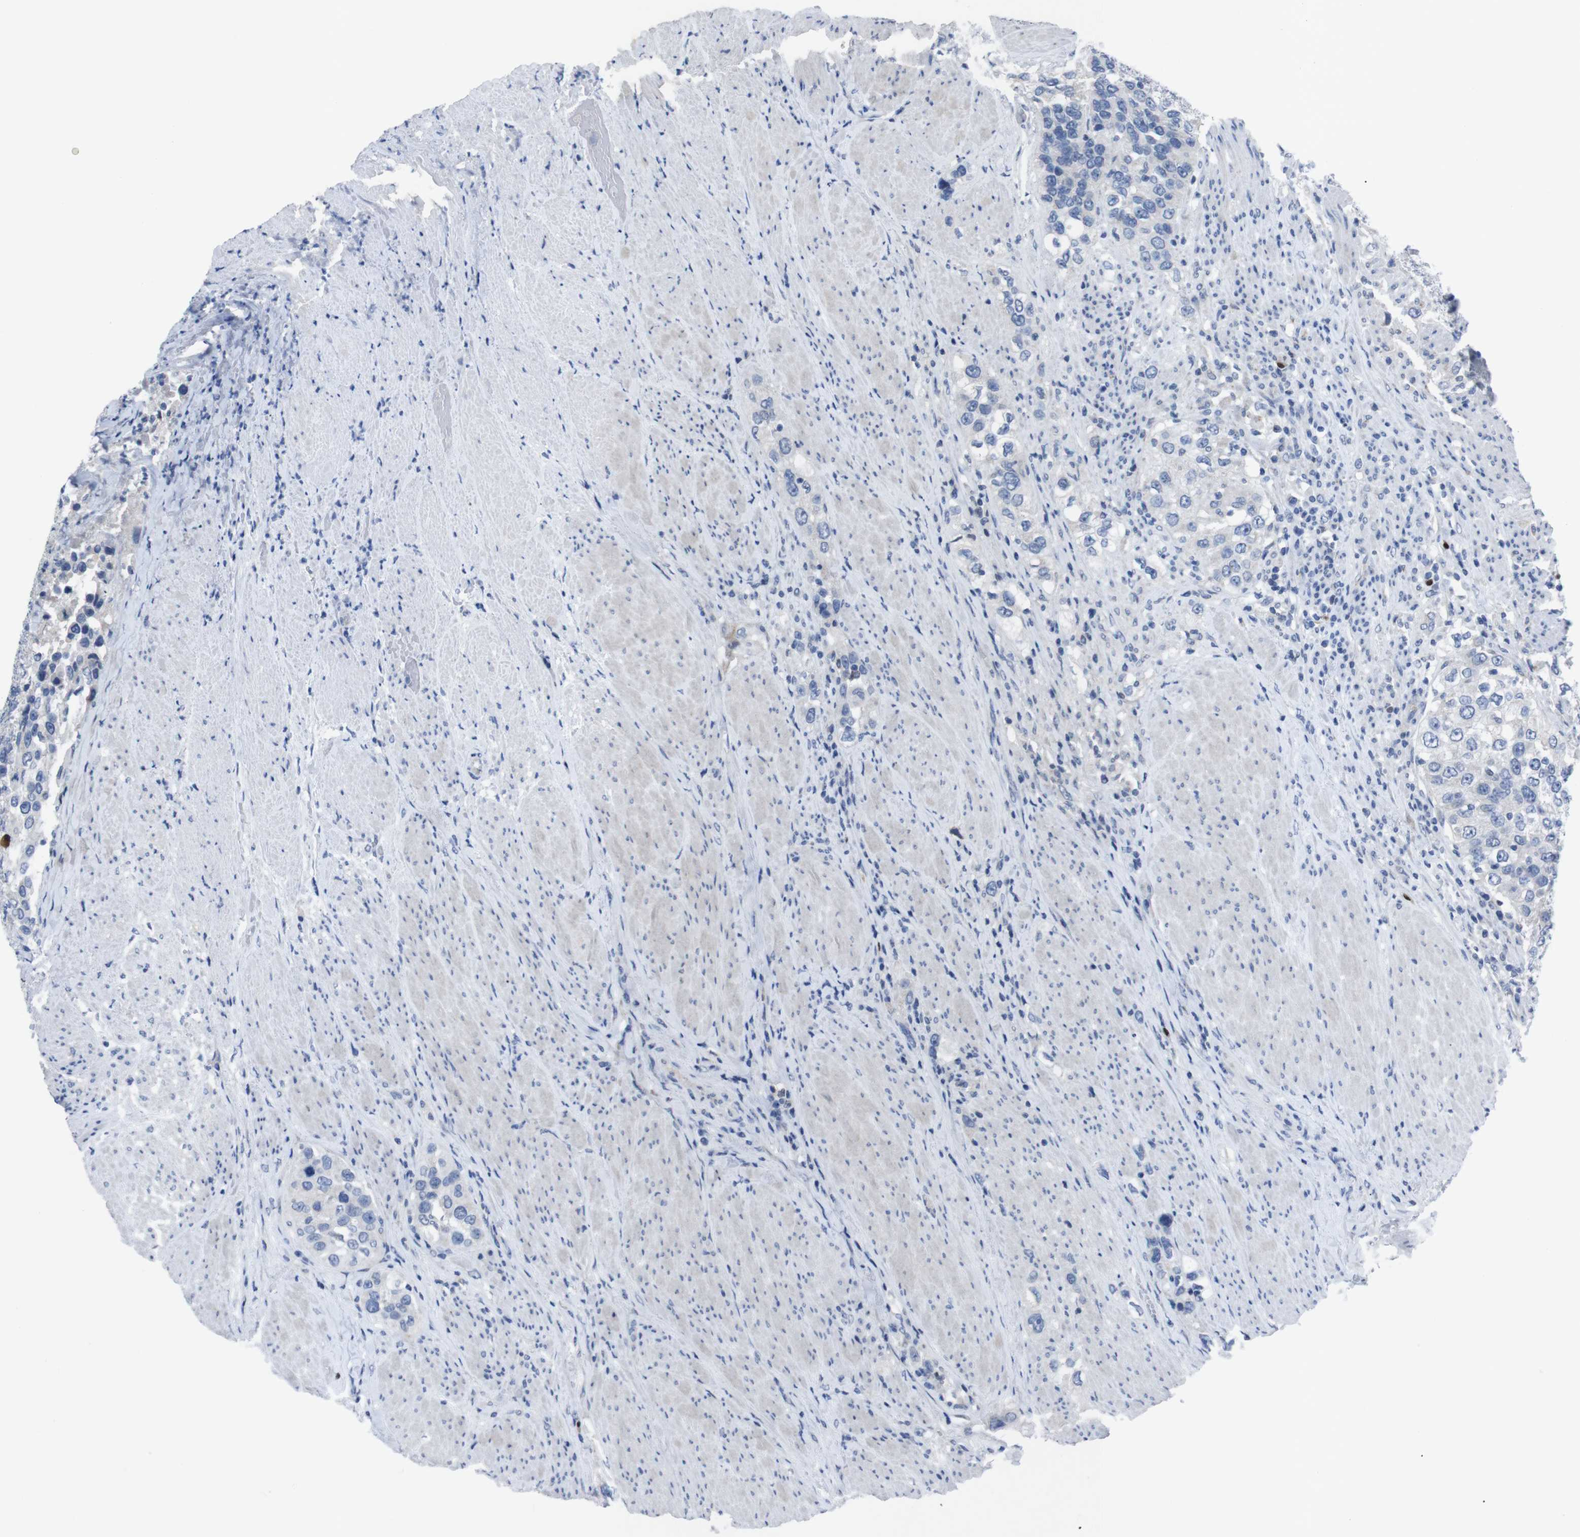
{"staining": {"intensity": "negative", "quantity": "none", "location": "none"}, "tissue": "urothelial cancer", "cell_type": "Tumor cells", "image_type": "cancer", "snomed": [{"axis": "morphology", "description": "Urothelial carcinoma, High grade"}, {"axis": "topography", "description": "Urinary bladder"}], "caption": "A high-resolution micrograph shows IHC staining of urothelial carcinoma (high-grade), which demonstrates no significant positivity in tumor cells. (DAB (3,3'-diaminobenzidine) immunohistochemistry, high magnification).", "gene": "IRF4", "patient": {"sex": "female", "age": 80}}